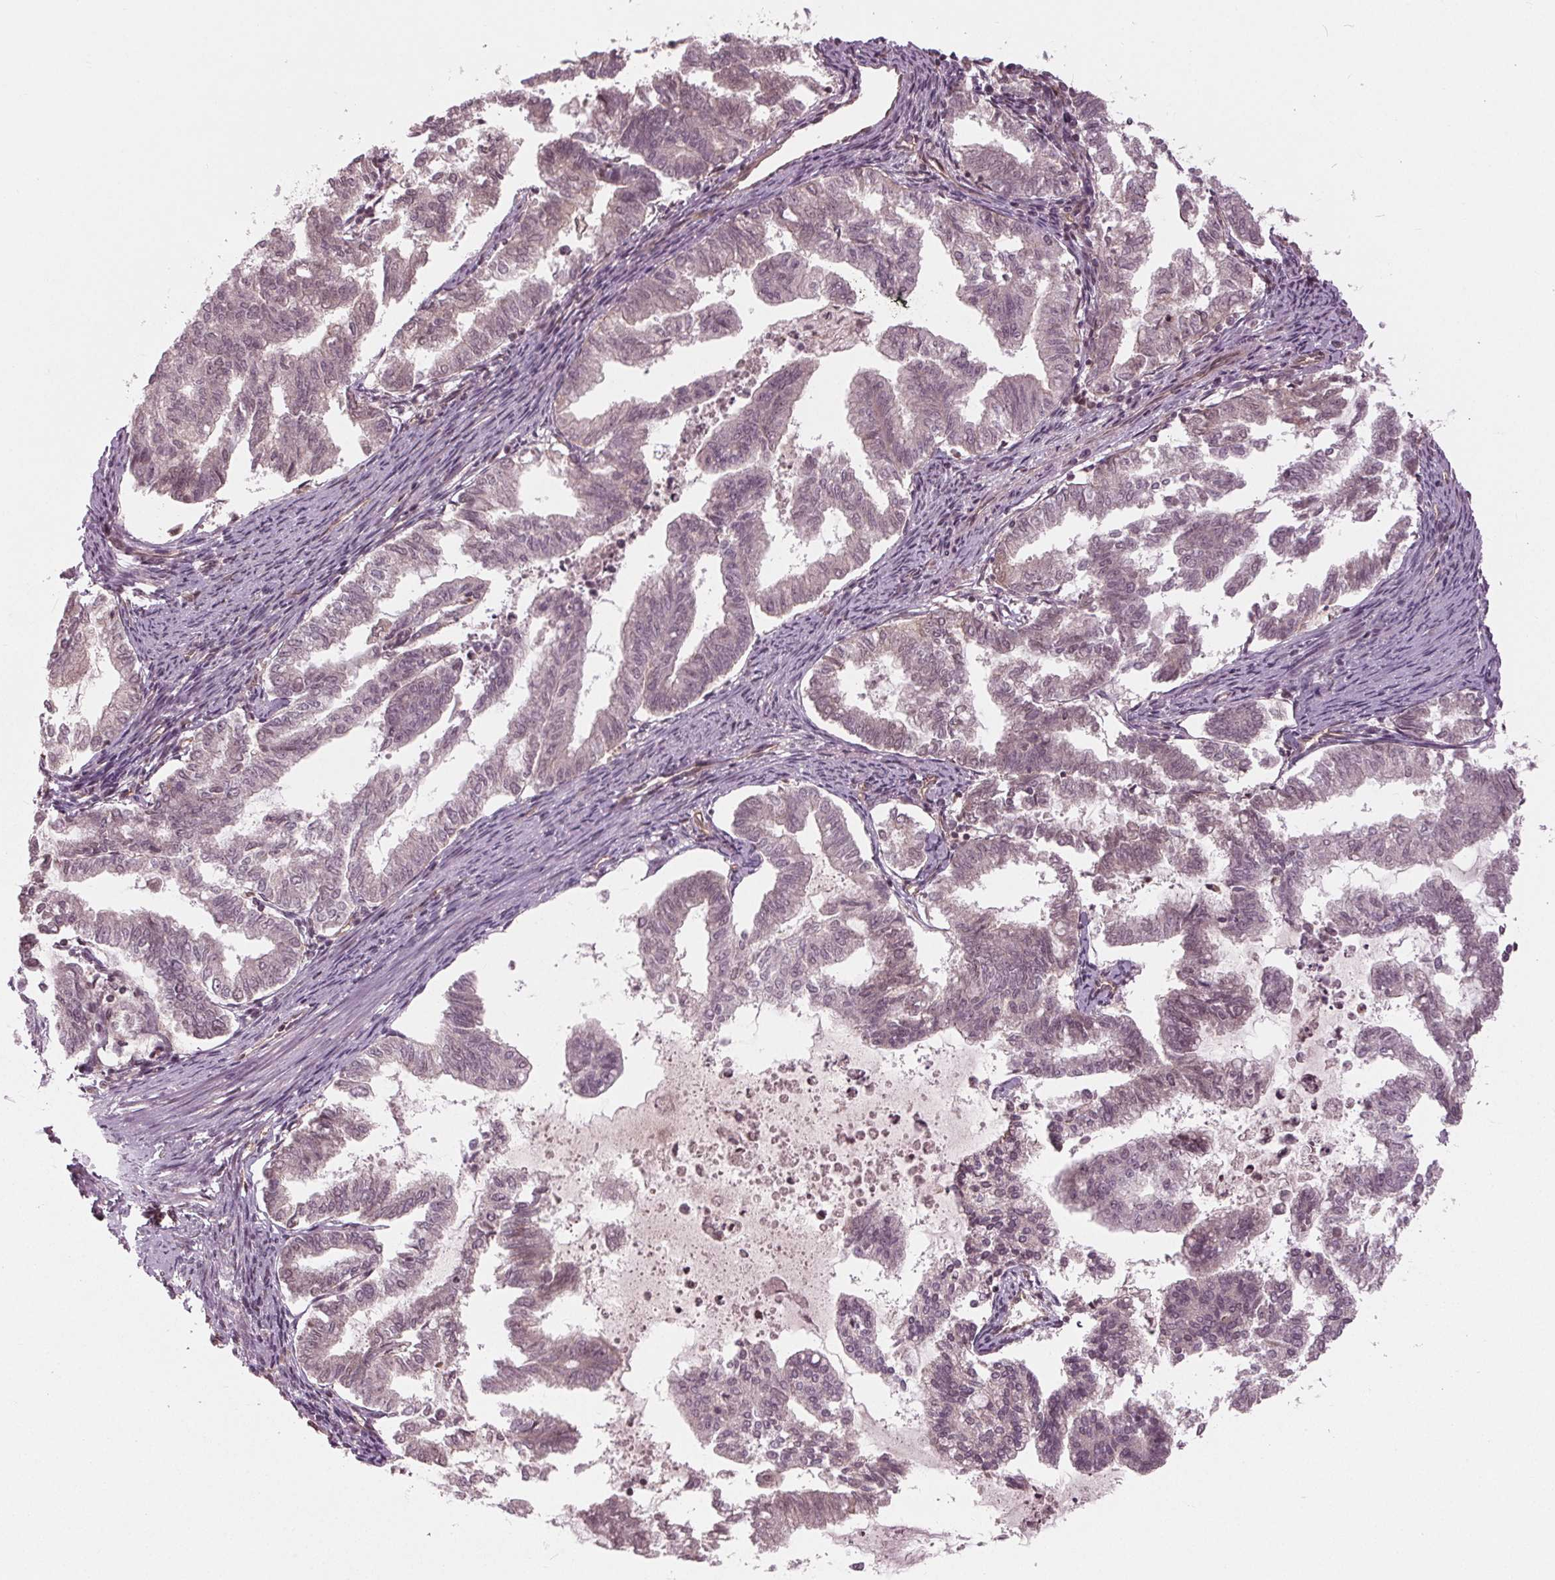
{"staining": {"intensity": "negative", "quantity": "none", "location": "none"}, "tissue": "endometrial cancer", "cell_type": "Tumor cells", "image_type": "cancer", "snomed": [{"axis": "morphology", "description": "Adenocarcinoma, NOS"}, {"axis": "topography", "description": "Endometrium"}], "caption": "This micrograph is of endometrial cancer stained with immunohistochemistry to label a protein in brown with the nuclei are counter-stained blue. There is no positivity in tumor cells. The staining was performed using DAB to visualize the protein expression in brown, while the nuclei were stained in blue with hematoxylin (Magnification: 20x).", "gene": "BTBD1", "patient": {"sex": "female", "age": 79}}